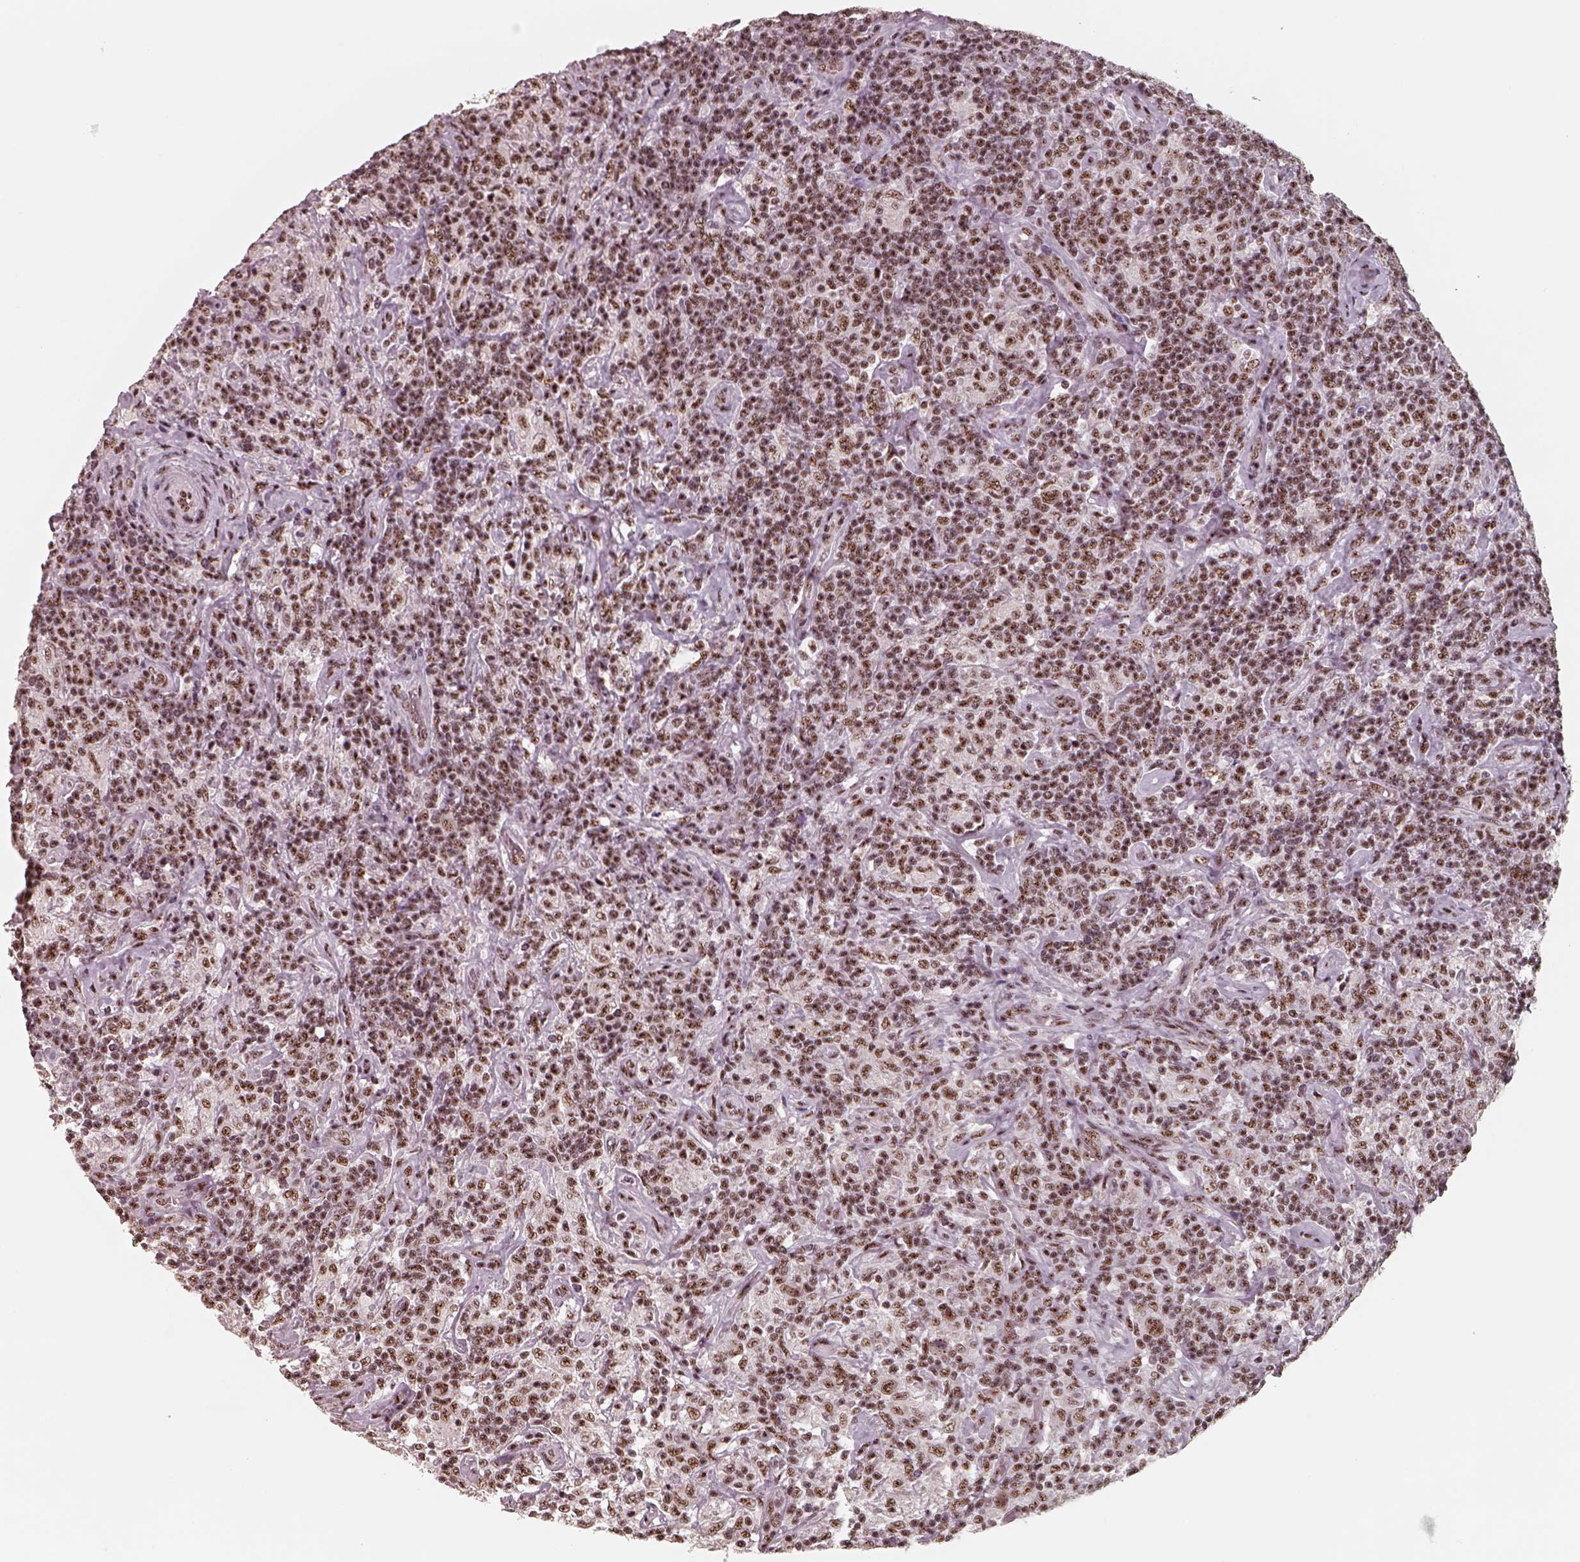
{"staining": {"intensity": "moderate", "quantity": ">75%", "location": "nuclear"}, "tissue": "lymphoma", "cell_type": "Tumor cells", "image_type": "cancer", "snomed": [{"axis": "morphology", "description": "Hodgkin's disease, NOS"}, {"axis": "topography", "description": "Lymph node"}], "caption": "Brown immunohistochemical staining in Hodgkin's disease demonstrates moderate nuclear expression in about >75% of tumor cells. (DAB (3,3'-diaminobenzidine) IHC with brightfield microscopy, high magnification).", "gene": "ATXN7L3", "patient": {"sex": "male", "age": 70}}